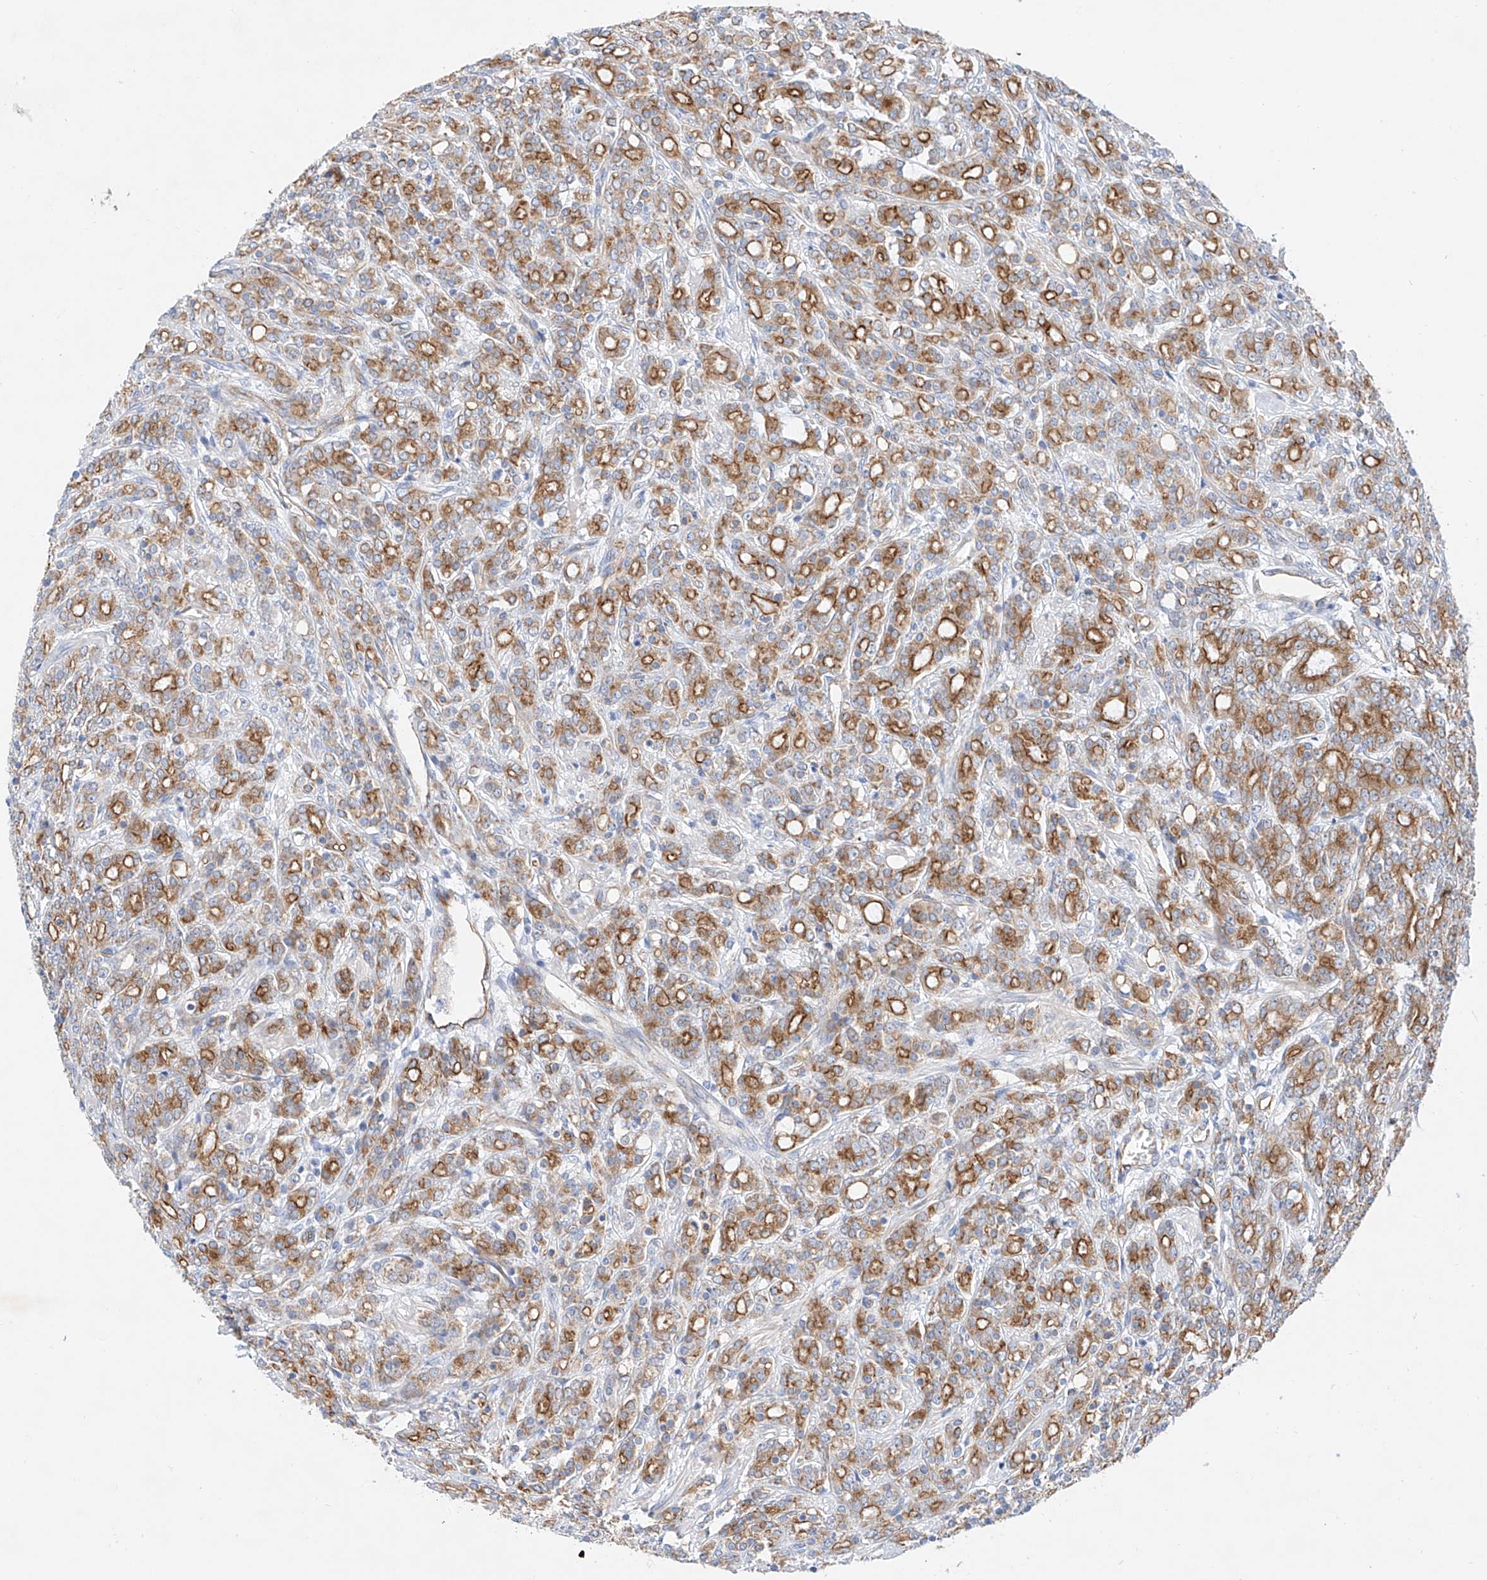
{"staining": {"intensity": "moderate", "quantity": ">75%", "location": "cytoplasmic/membranous"}, "tissue": "prostate cancer", "cell_type": "Tumor cells", "image_type": "cancer", "snomed": [{"axis": "morphology", "description": "Adenocarcinoma, High grade"}, {"axis": "topography", "description": "Prostate"}], "caption": "Immunohistochemical staining of prostate cancer (adenocarcinoma (high-grade)) reveals medium levels of moderate cytoplasmic/membranous protein positivity in about >75% of tumor cells. Ihc stains the protein in brown and the nuclei are stained blue.", "gene": "SBSPON", "patient": {"sex": "male", "age": 62}}